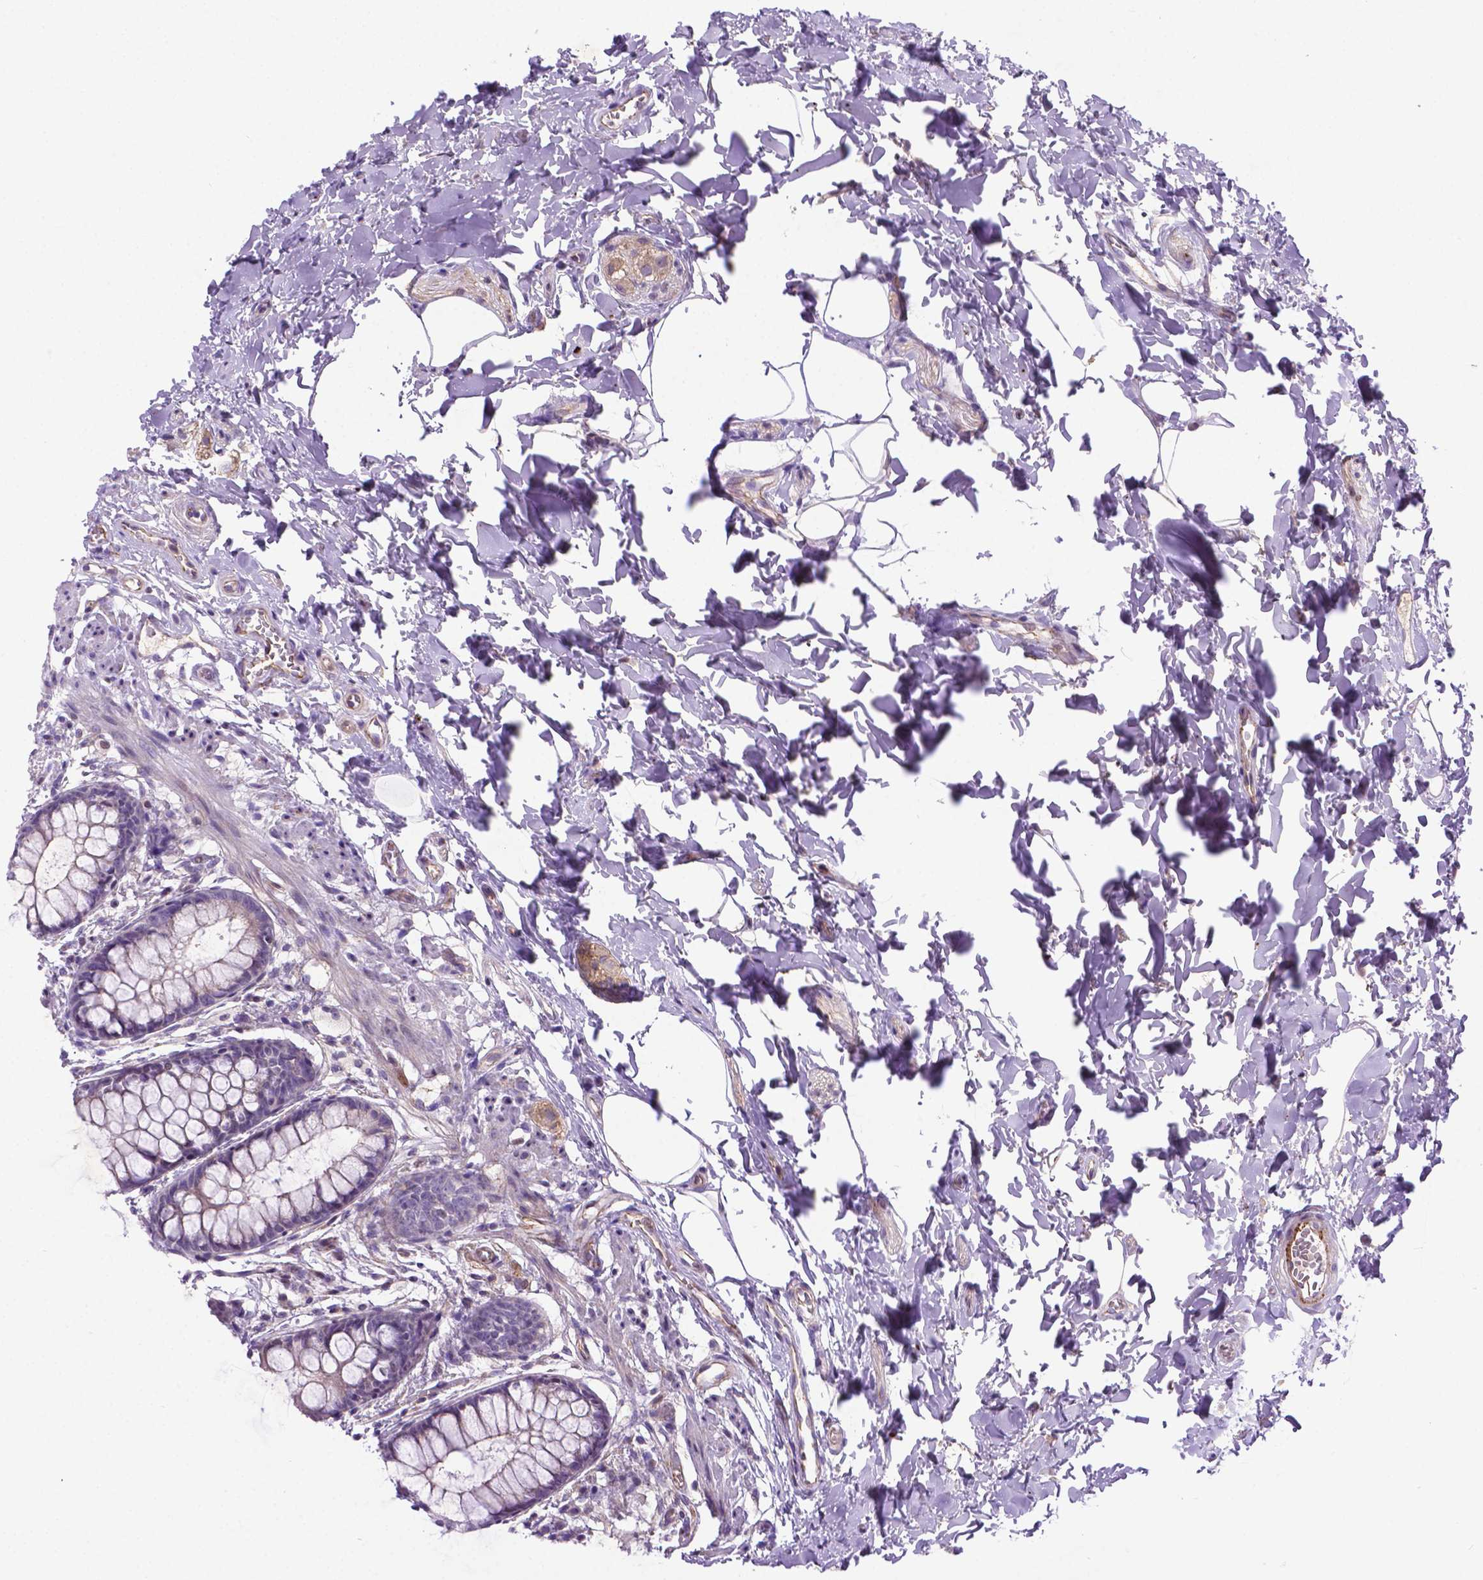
{"staining": {"intensity": "weak", "quantity": "25%-75%", "location": "cytoplasmic/membranous"}, "tissue": "rectum", "cell_type": "Glandular cells", "image_type": "normal", "snomed": [{"axis": "morphology", "description": "Normal tissue, NOS"}, {"axis": "topography", "description": "Rectum"}], "caption": "Protein expression by immunohistochemistry (IHC) displays weak cytoplasmic/membranous positivity in approximately 25%-75% of glandular cells in benign rectum.", "gene": "CCER2", "patient": {"sex": "female", "age": 62}}